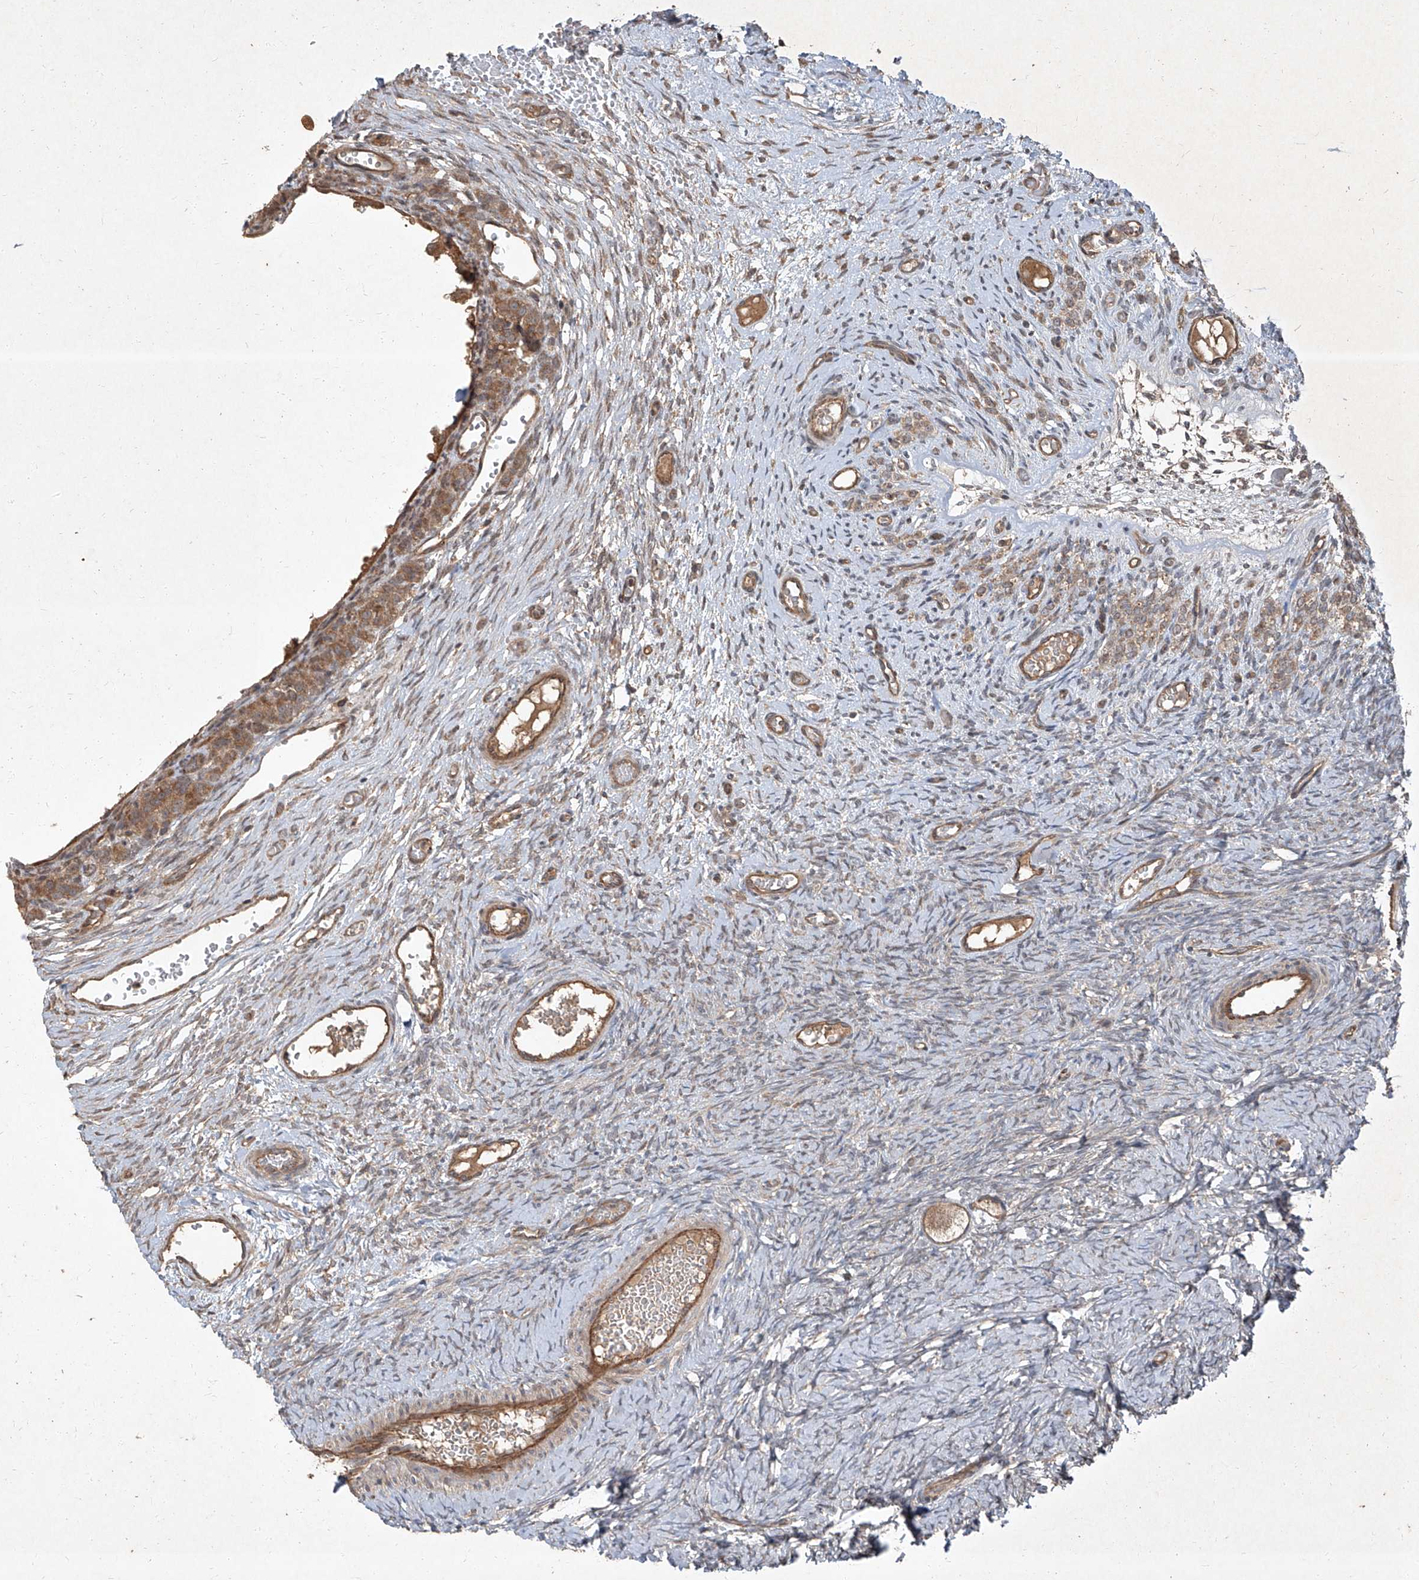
{"staining": {"intensity": "negative", "quantity": "none", "location": "none"}, "tissue": "ovary", "cell_type": "Ovarian stroma cells", "image_type": "normal", "snomed": [{"axis": "morphology", "description": "Adenocarcinoma, NOS"}, {"axis": "topography", "description": "Endometrium"}], "caption": "Micrograph shows no significant protein positivity in ovarian stroma cells of unremarkable ovary.", "gene": "CCN1", "patient": {"sex": "female", "age": 32}}